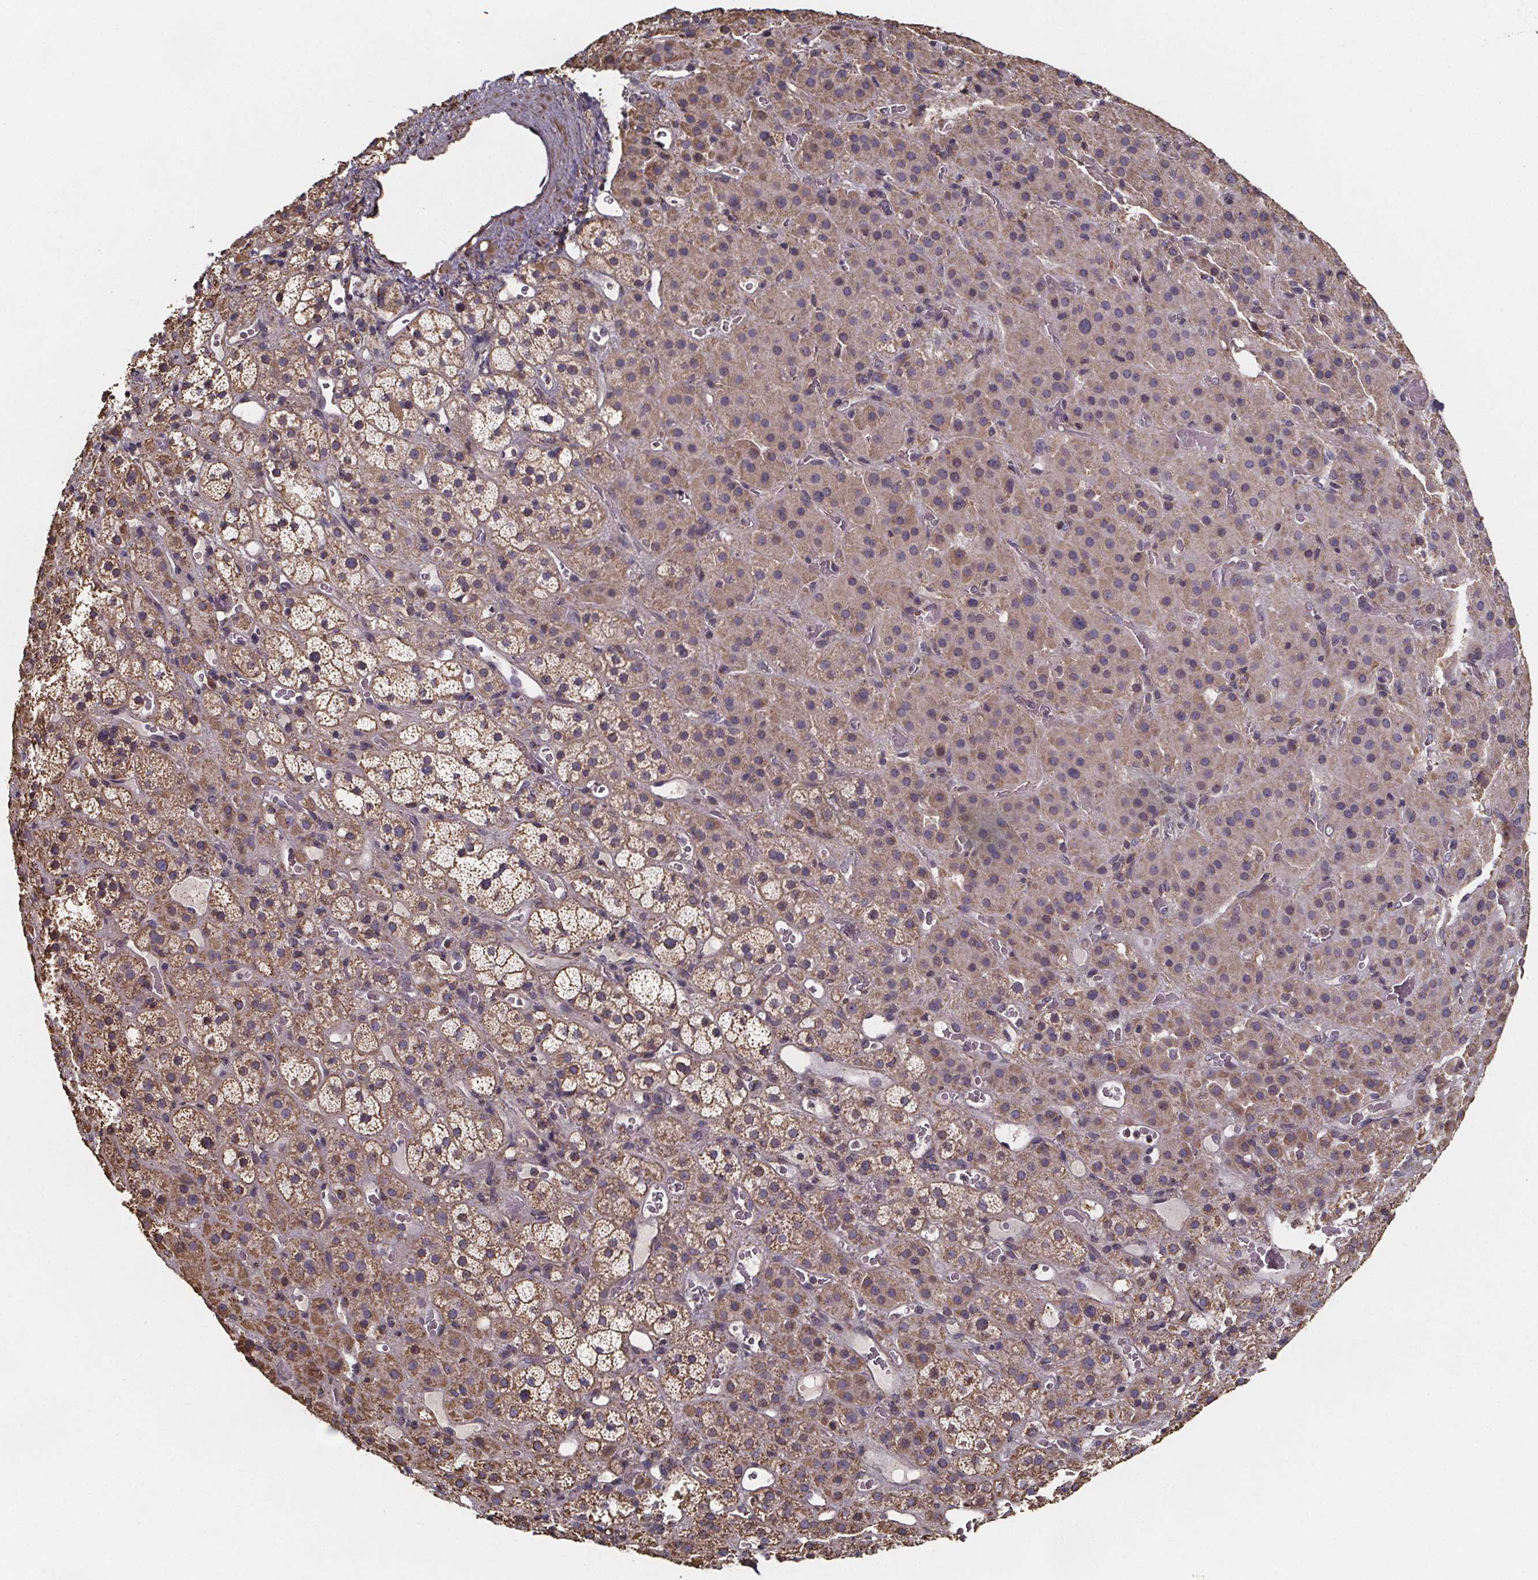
{"staining": {"intensity": "moderate", "quantity": ">75%", "location": "cytoplasmic/membranous"}, "tissue": "adrenal gland", "cell_type": "Glandular cells", "image_type": "normal", "snomed": [{"axis": "morphology", "description": "Normal tissue, NOS"}, {"axis": "topography", "description": "Adrenal gland"}], "caption": "Normal adrenal gland demonstrates moderate cytoplasmic/membranous expression in about >75% of glandular cells, visualized by immunohistochemistry.", "gene": "SLC35D2", "patient": {"sex": "male", "age": 57}}